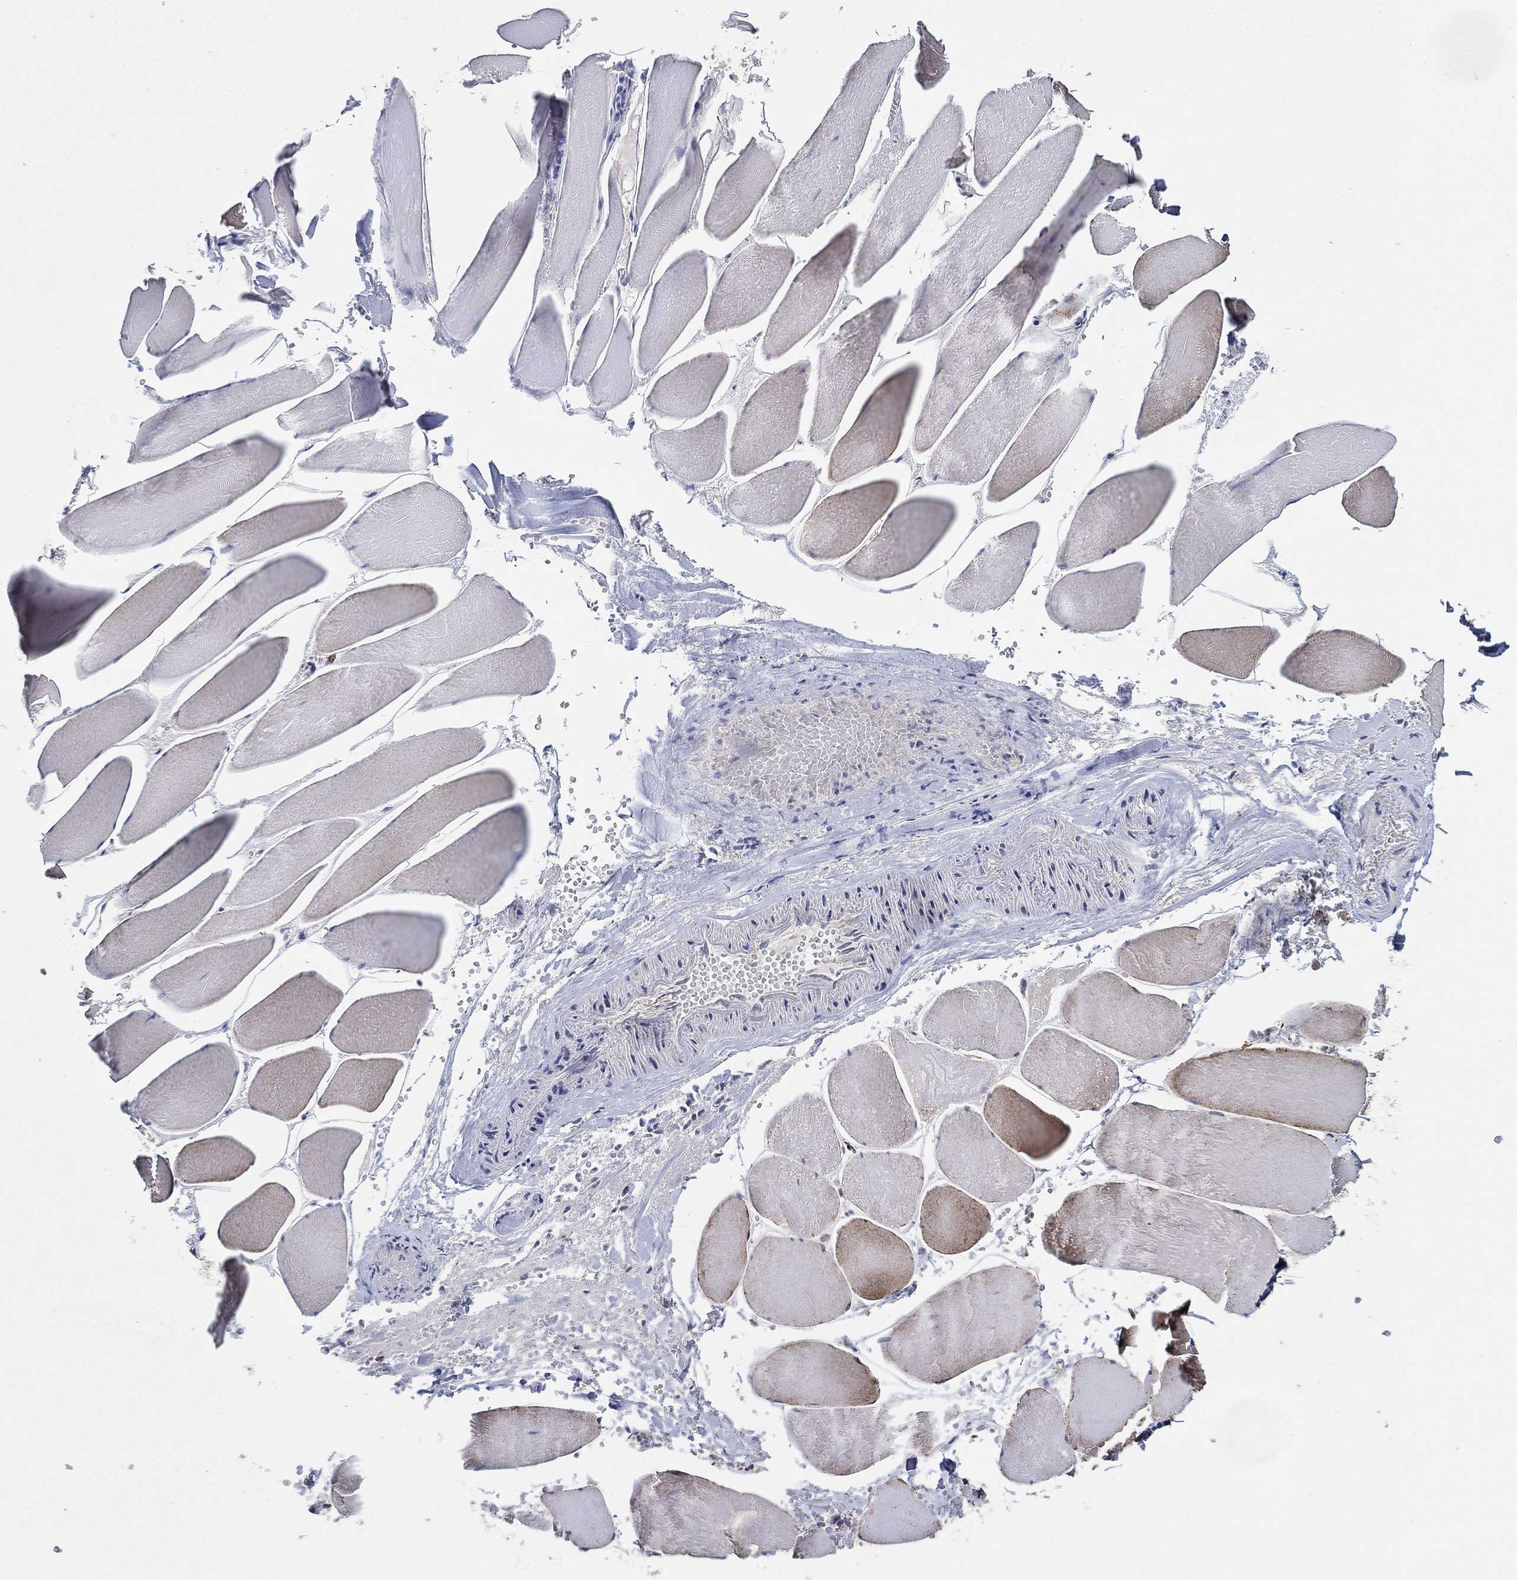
{"staining": {"intensity": "weak", "quantity": "25%-75%", "location": "cytoplasmic/membranous"}, "tissue": "skeletal muscle", "cell_type": "Myocytes", "image_type": "normal", "snomed": [{"axis": "morphology", "description": "Normal tissue, NOS"}, {"axis": "morphology", "description": "Malignant melanoma, Metastatic site"}, {"axis": "topography", "description": "Skeletal muscle"}], "caption": "High-power microscopy captured an IHC micrograph of benign skeletal muscle, revealing weak cytoplasmic/membranous positivity in about 25%-75% of myocytes.", "gene": "C9orf85", "patient": {"sex": "male", "age": 50}}